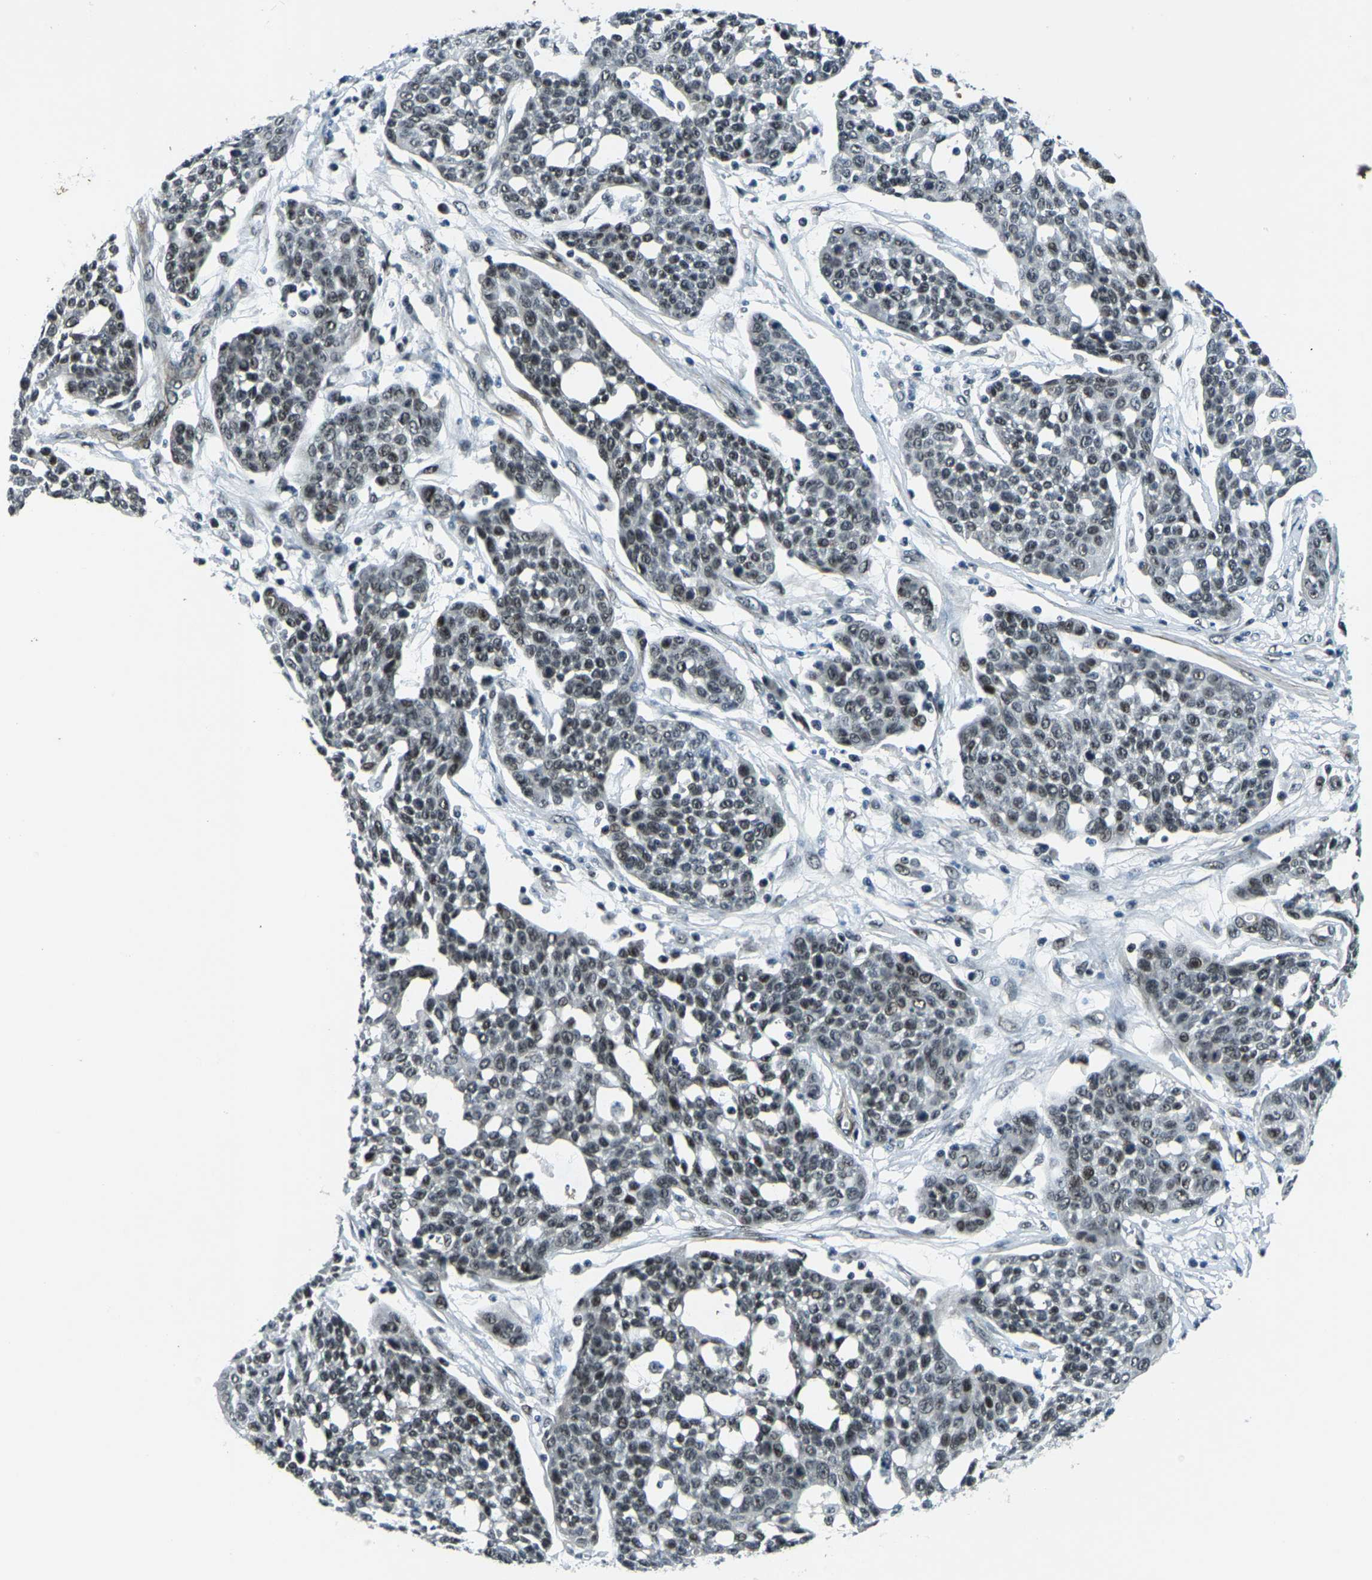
{"staining": {"intensity": "weak", "quantity": "25%-75%", "location": "nuclear"}, "tissue": "cervical cancer", "cell_type": "Tumor cells", "image_type": "cancer", "snomed": [{"axis": "morphology", "description": "Squamous cell carcinoma, NOS"}, {"axis": "topography", "description": "Cervix"}], "caption": "Weak nuclear positivity for a protein is seen in approximately 25%-75% of tumor cells of cervical cancer using IHC.", "gene": "PRCC", "patient": {"sex": "female", "age": 34}}